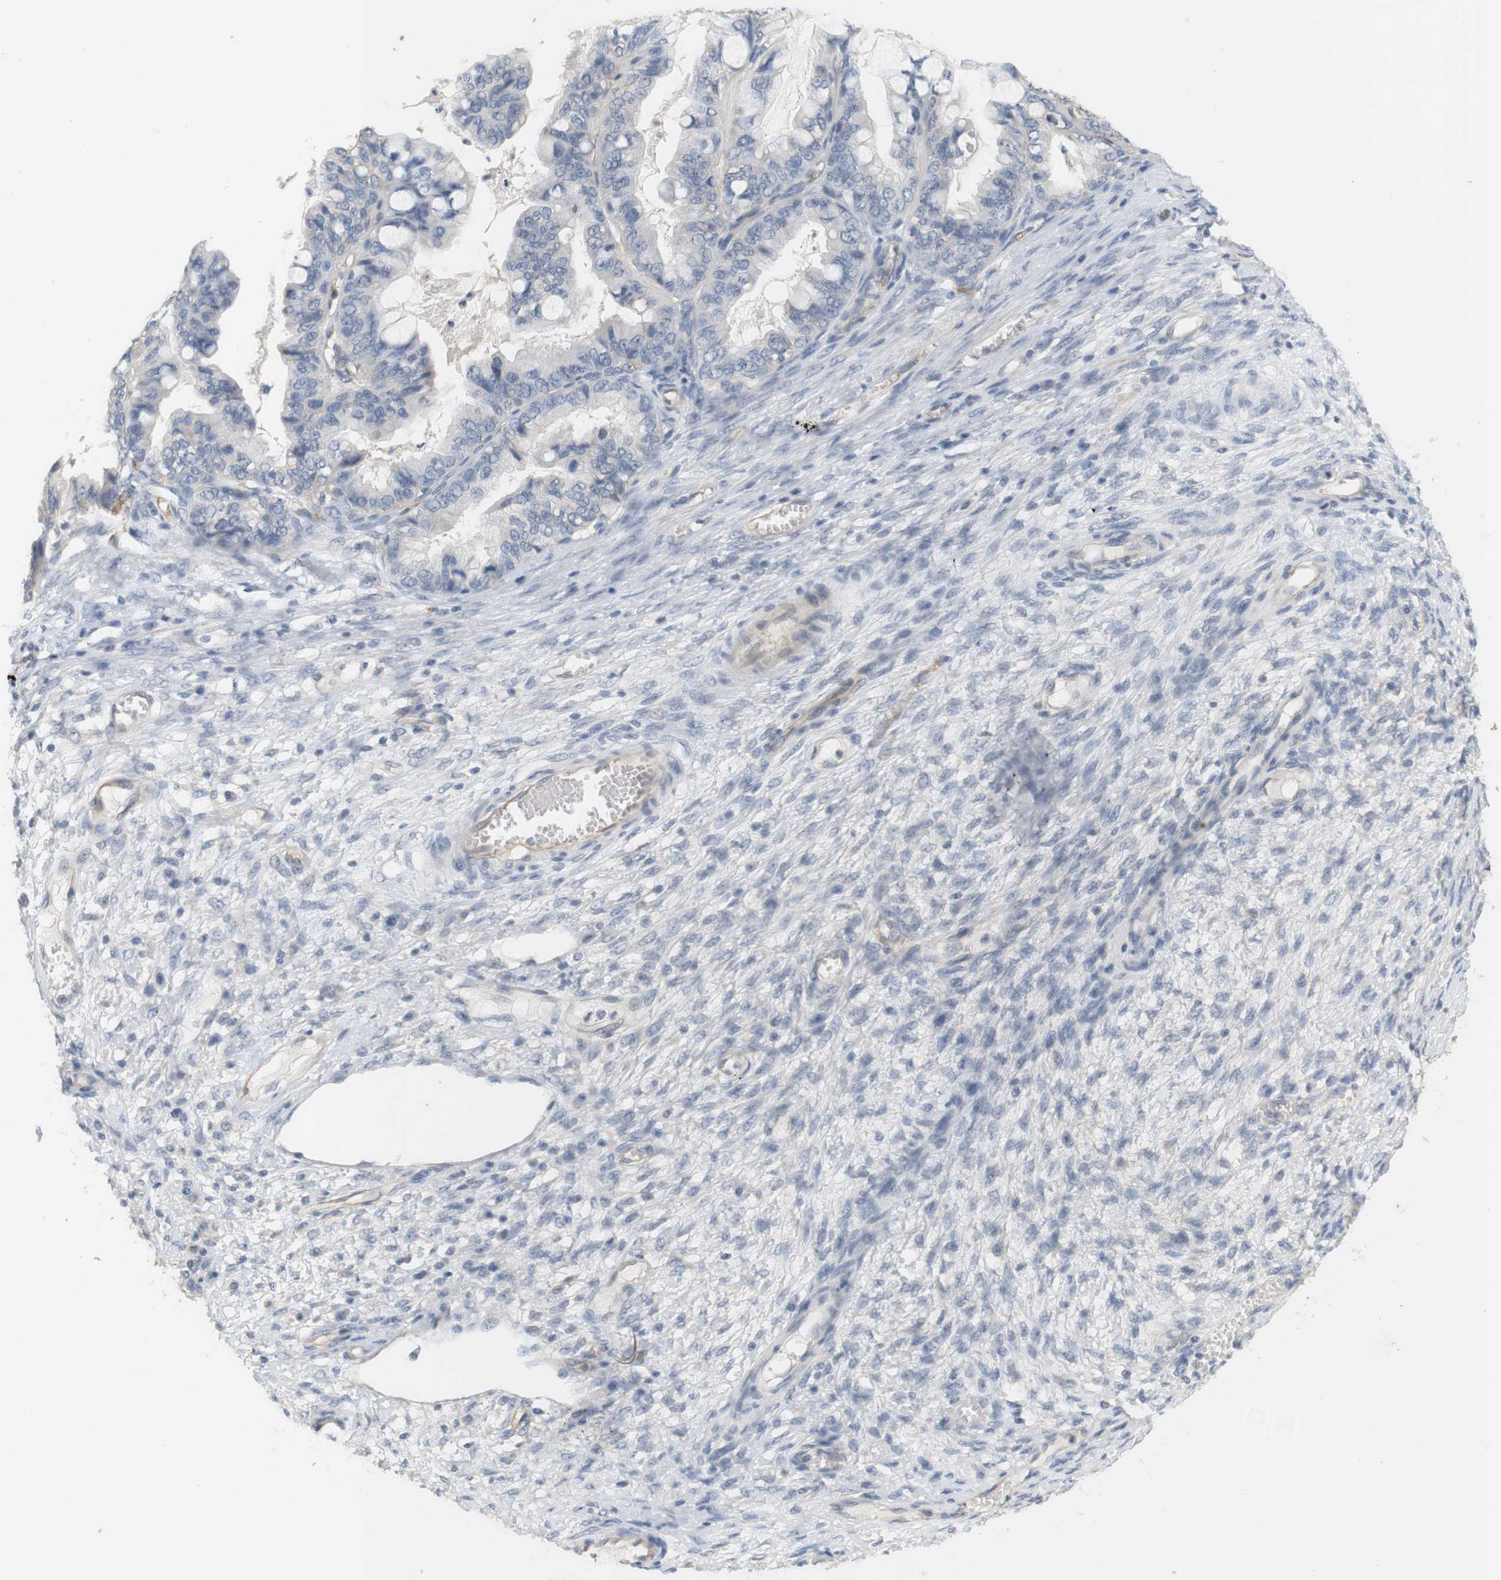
{"staining": {"intensity": "negative", "quantity": "none", "location": "none"}, "tissue": "ovarian cancer", "cell_type": "Tumor cells", "image_type": "cancer", "snomed": [{"axis": "morphology", "description": "Cystadenocarcinoma, mucinous, NOS"}, {"axis": "topography", "description": "Ovary"}], "caption": "Immunohistochemical staining of human ovarian cancer reveals no significant staining in tumor cells.", "gene": "OSR1", "patient": {"sex": "female", "age": 80}}